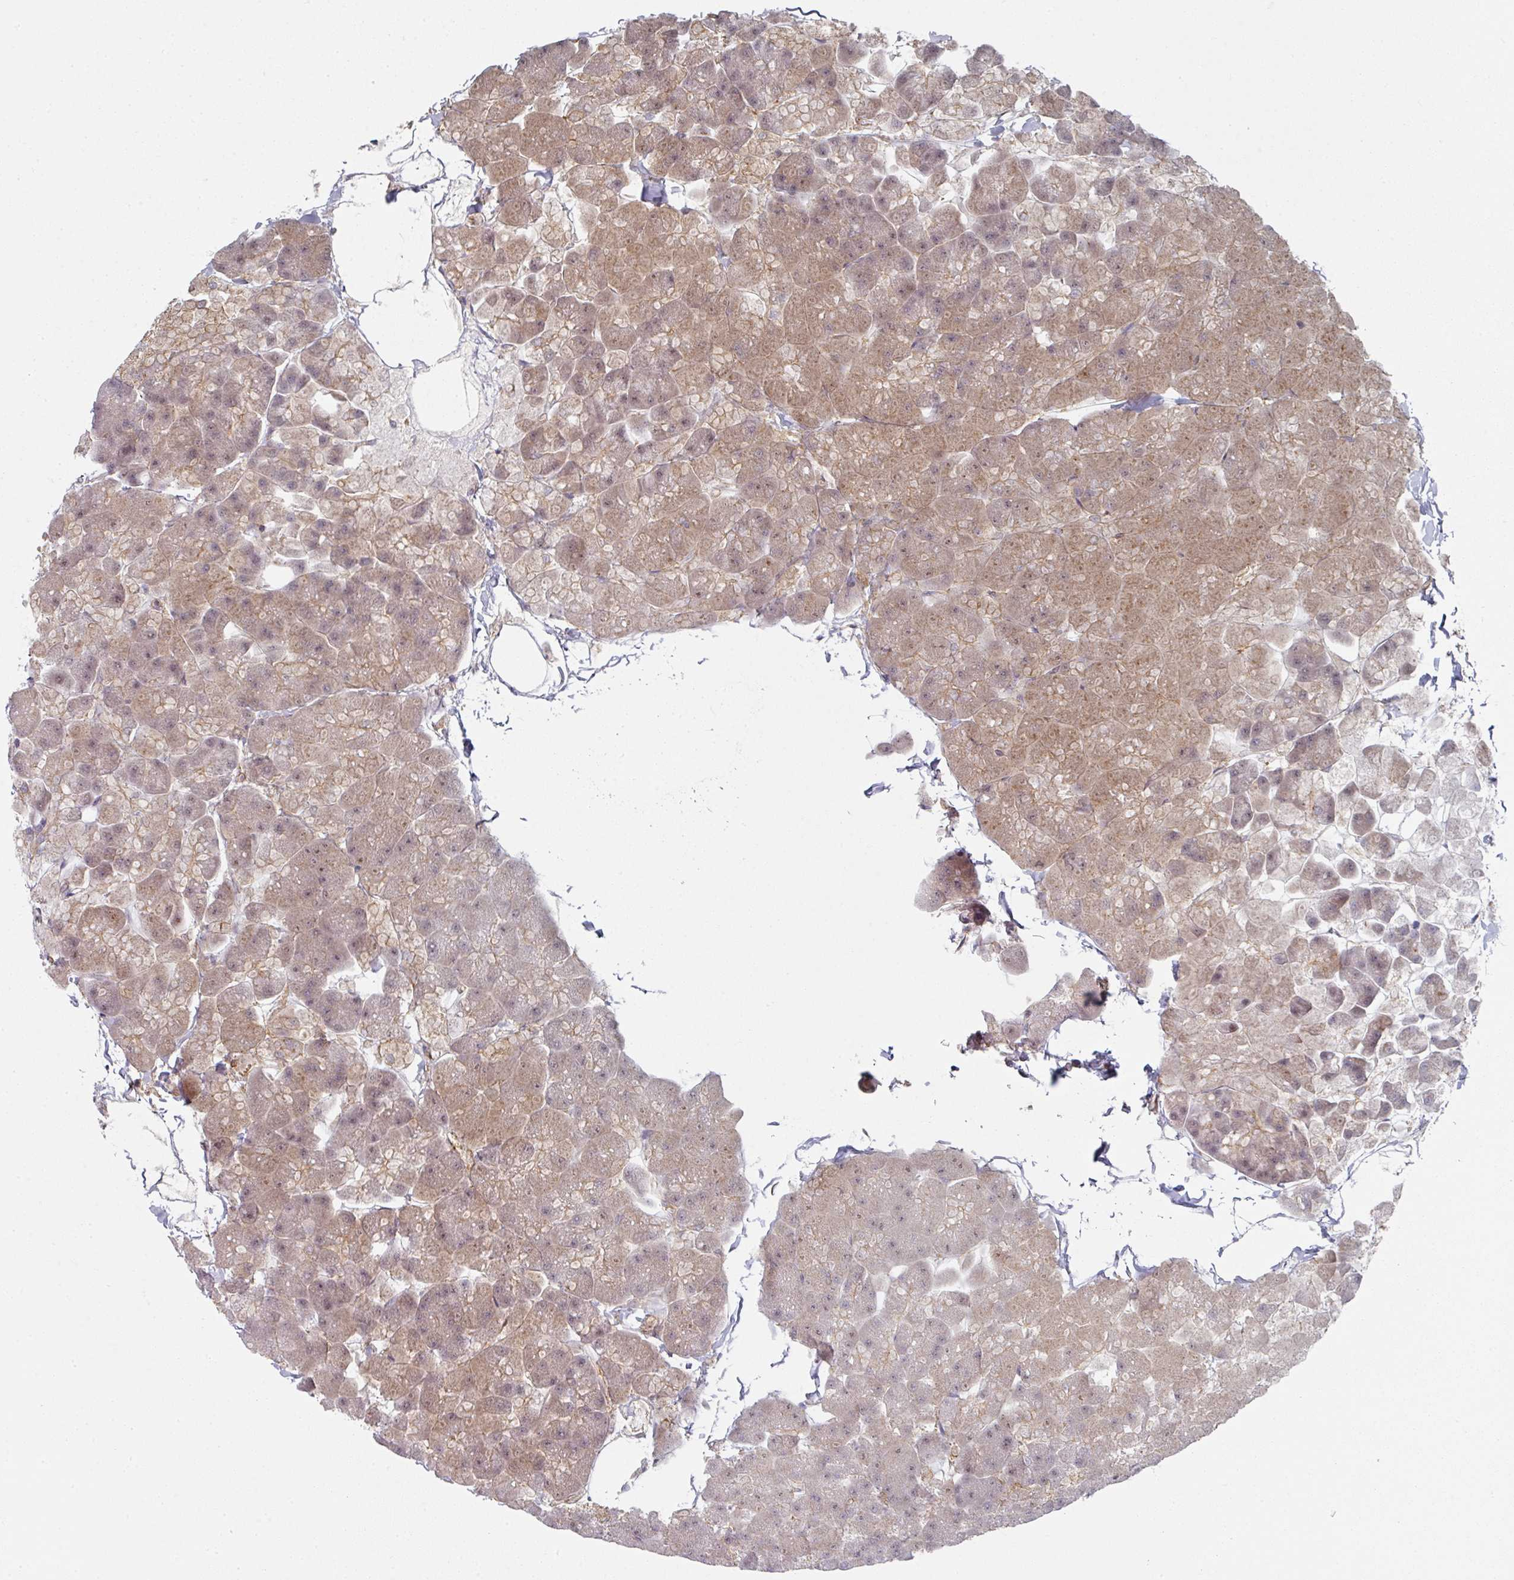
{"staining": {"intensity": "weak", "quantity": ">75%", "location": "cytoplasmic/membranous,nuclear"}, "tissue": "pancreas", "cell_type": "Exocrine glandular cells", "image_type": "normal", "snomed": [{"axis": "morphology", "description": "Normal tissue, NOS"}, {"axis": "topography", "description": "Pancreas"}], "caption": "The micrograph shows a brown stain indicating the presence of a protein in the cytoplasmic/membranous,nuclear of exocrine glandular cells in pancreas.", "gene": "PSME3IP1", "patient": {"sex": "male", "age": 35}}